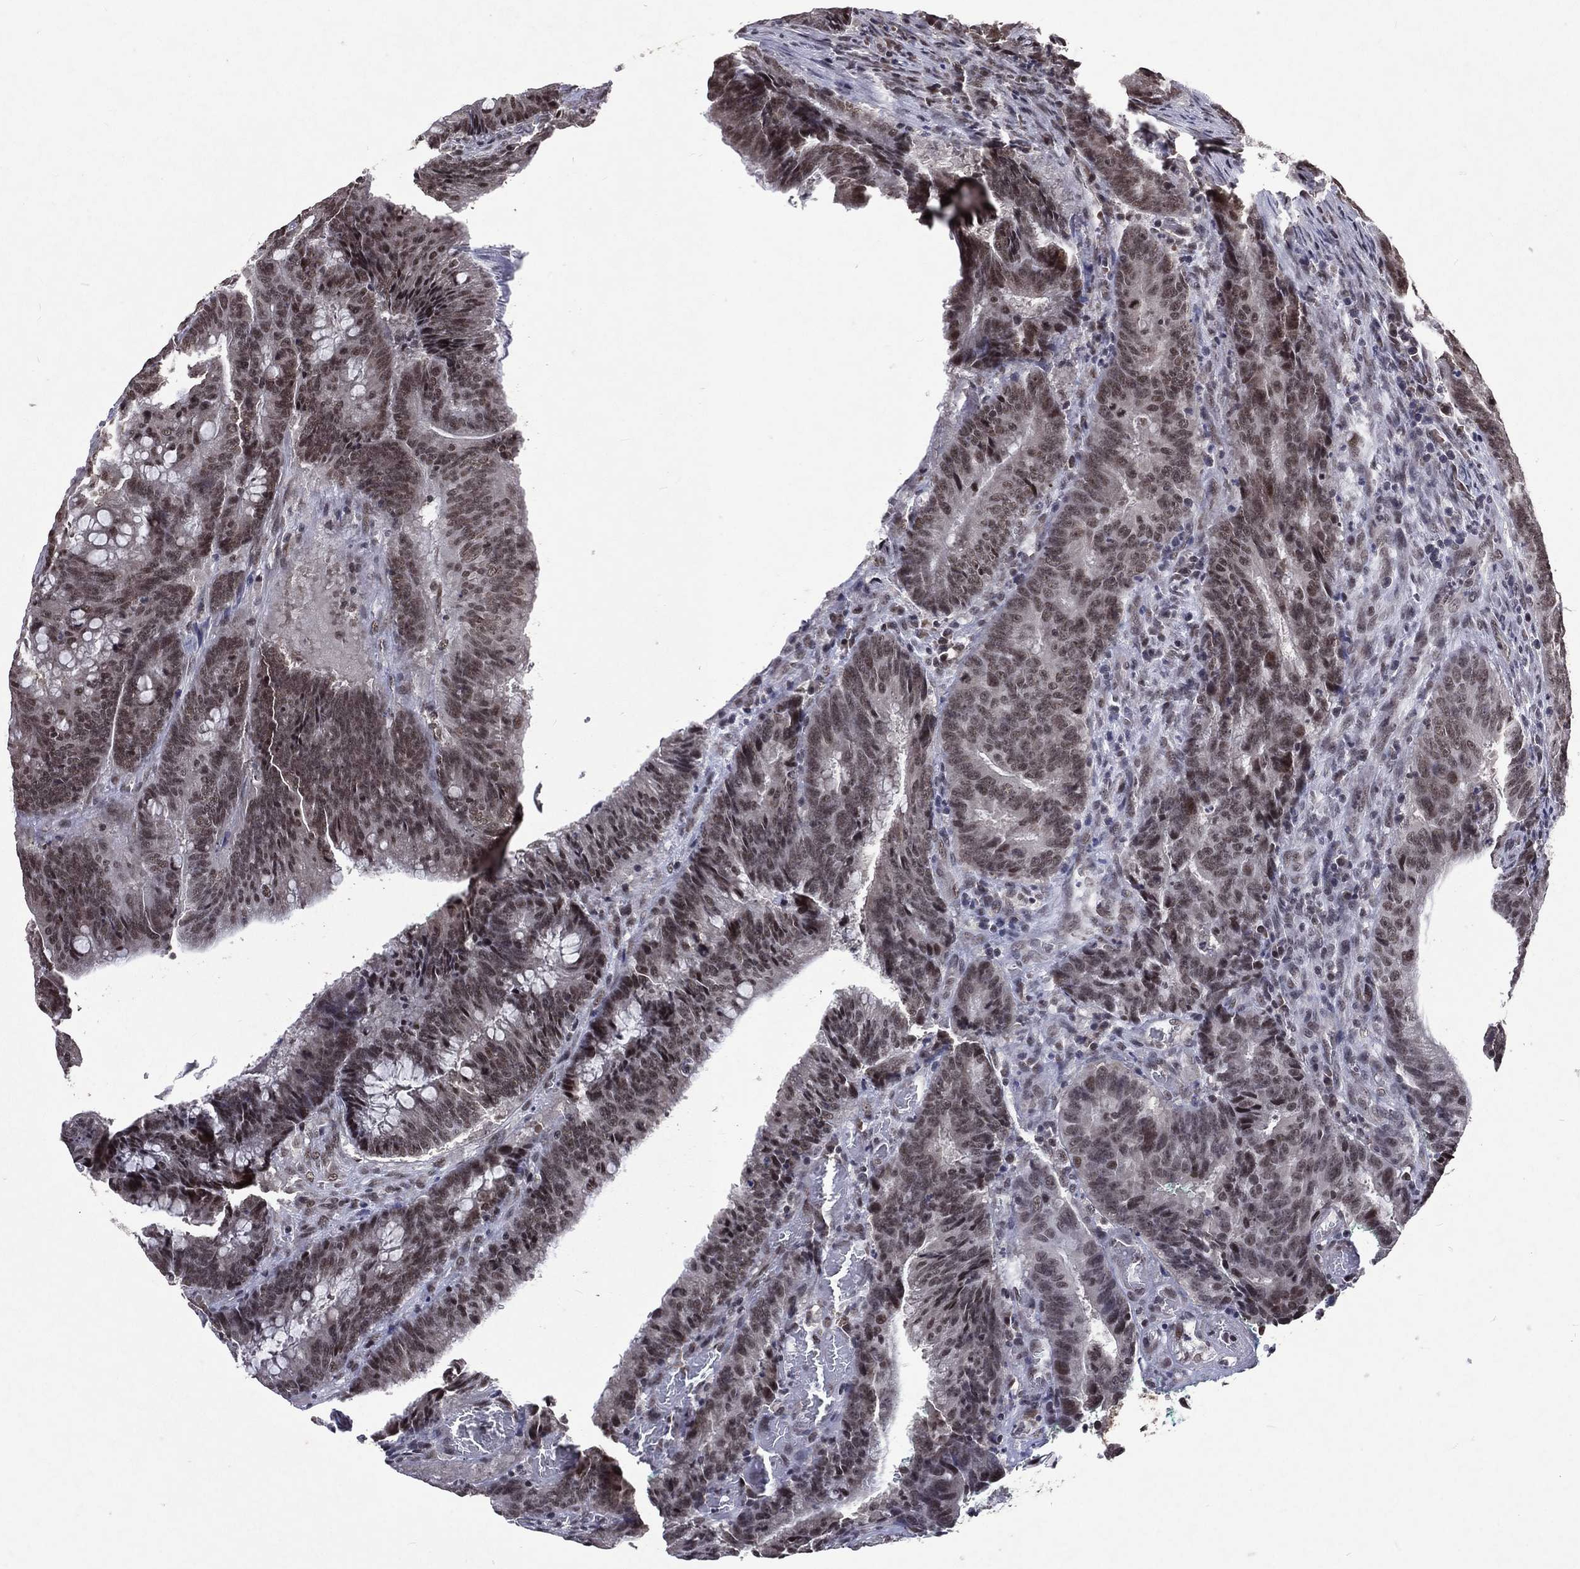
{"staining": {"intensity": "moderate", "quantity": "25%-75%", "location": "nuclear"}, "tissue": "colorectal cancer", "cell_type": "Tumor cells", "image_type": "cancer", "snomed": [{"axis": "morphology", "description": "Adenocarcinoma, NOS"}, {"axis": "topography", "description": "Colon"}], "caption": "This is a histology image of immunohistochemistry (IHC) staining of colorectal adenocarcinoma, which shows moderate staining in the nuclear of tumor cells.", "gene": "DMAP1", "patient": {"sex": "female", "age": 87}}